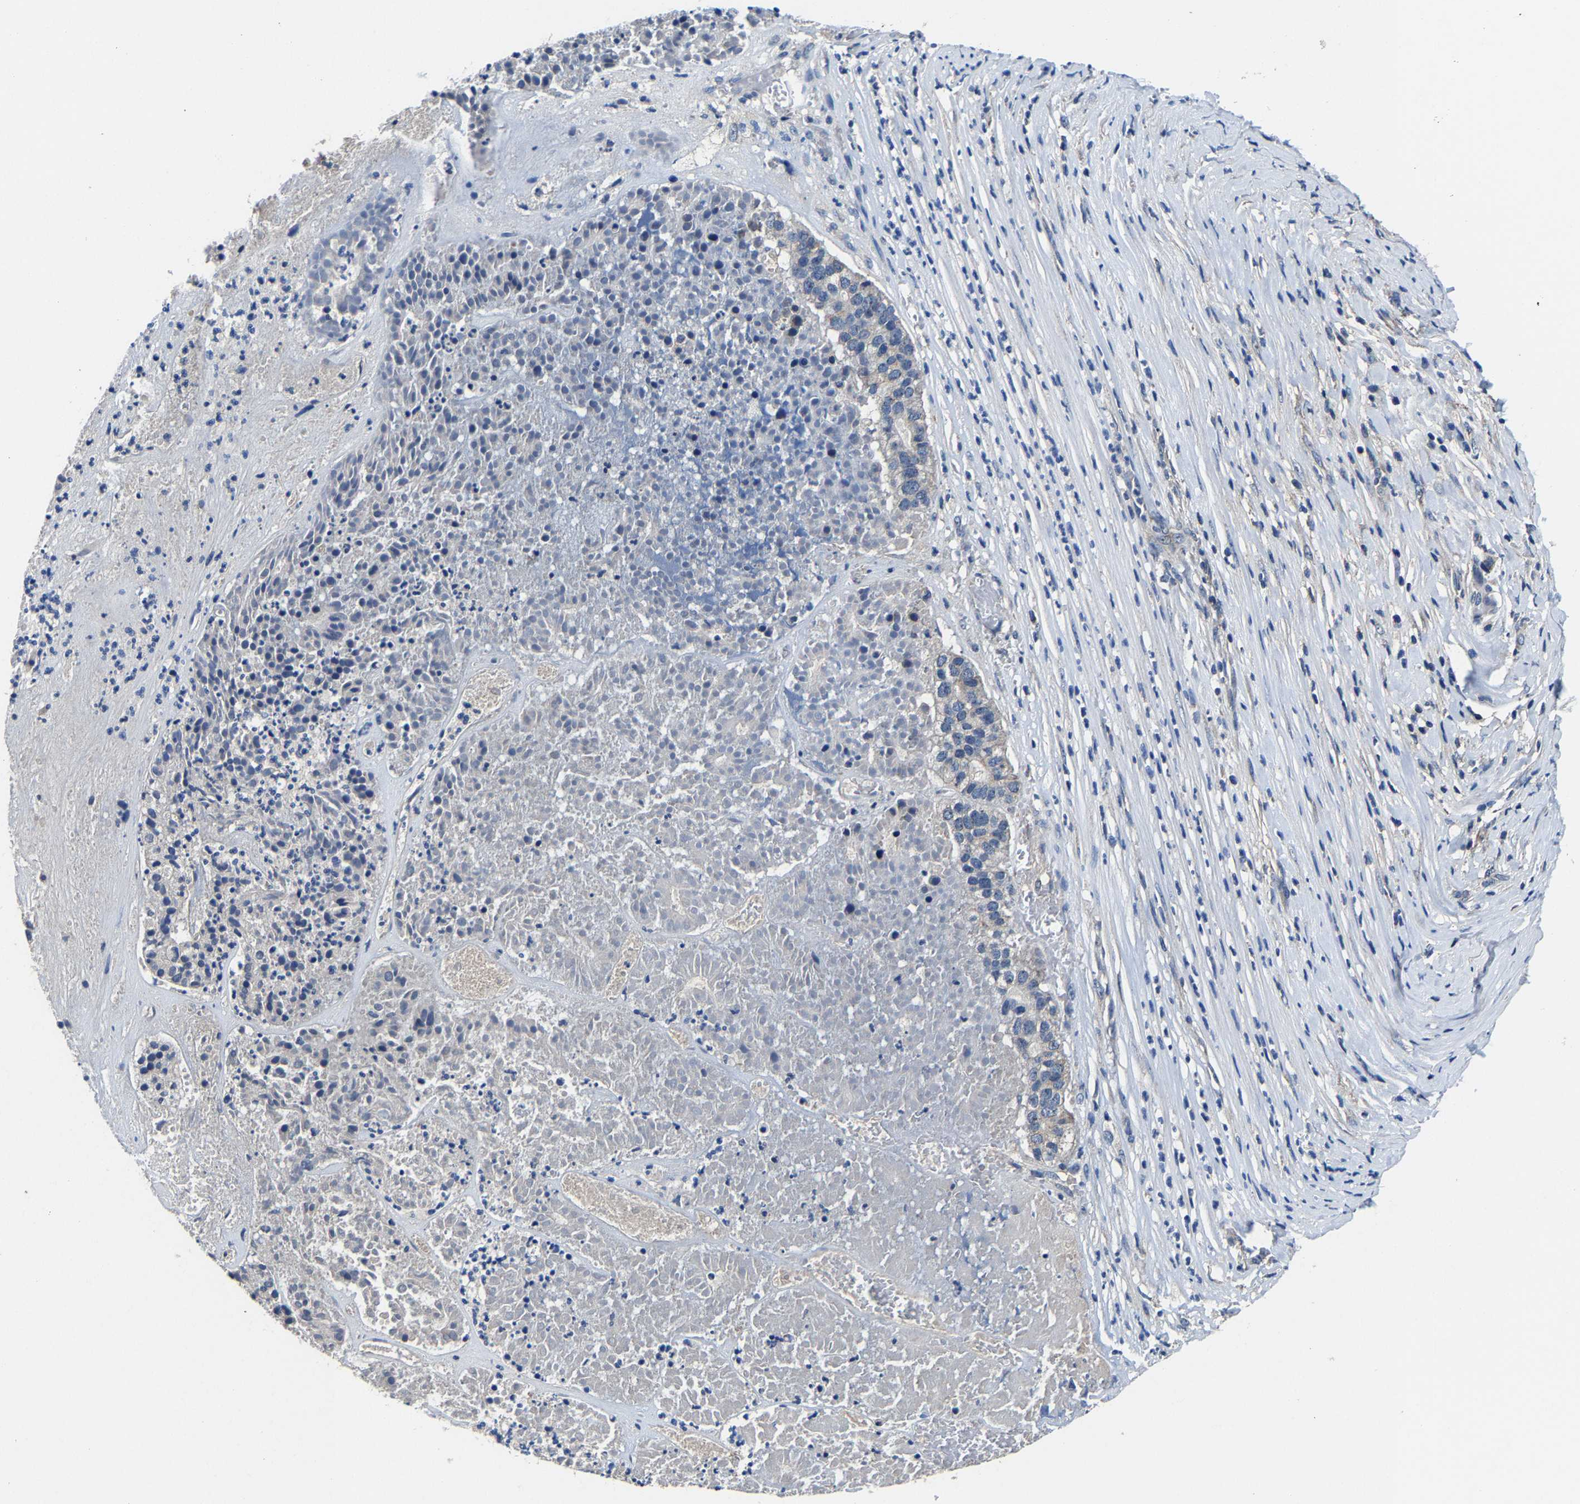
{"staining": {"intensity": "negative", "quantity": "none", "location": "none"}, "tissue": "pancreatic cancer", "cell_type": "Tumor cells", "image_type": "cancer", "snomed": [{"axis": "morphology", "description": "Adenocarcinoma, NOS"}, {"axis": "topography", "description": "Pancreas"}], "caption": "A histopathology image of human pancreatic cancer (adenocarcinoma) is negative for staining in tumor cells.", "gene": "ZCCHC7", "patient": {"sex": "male", "age": 50}}